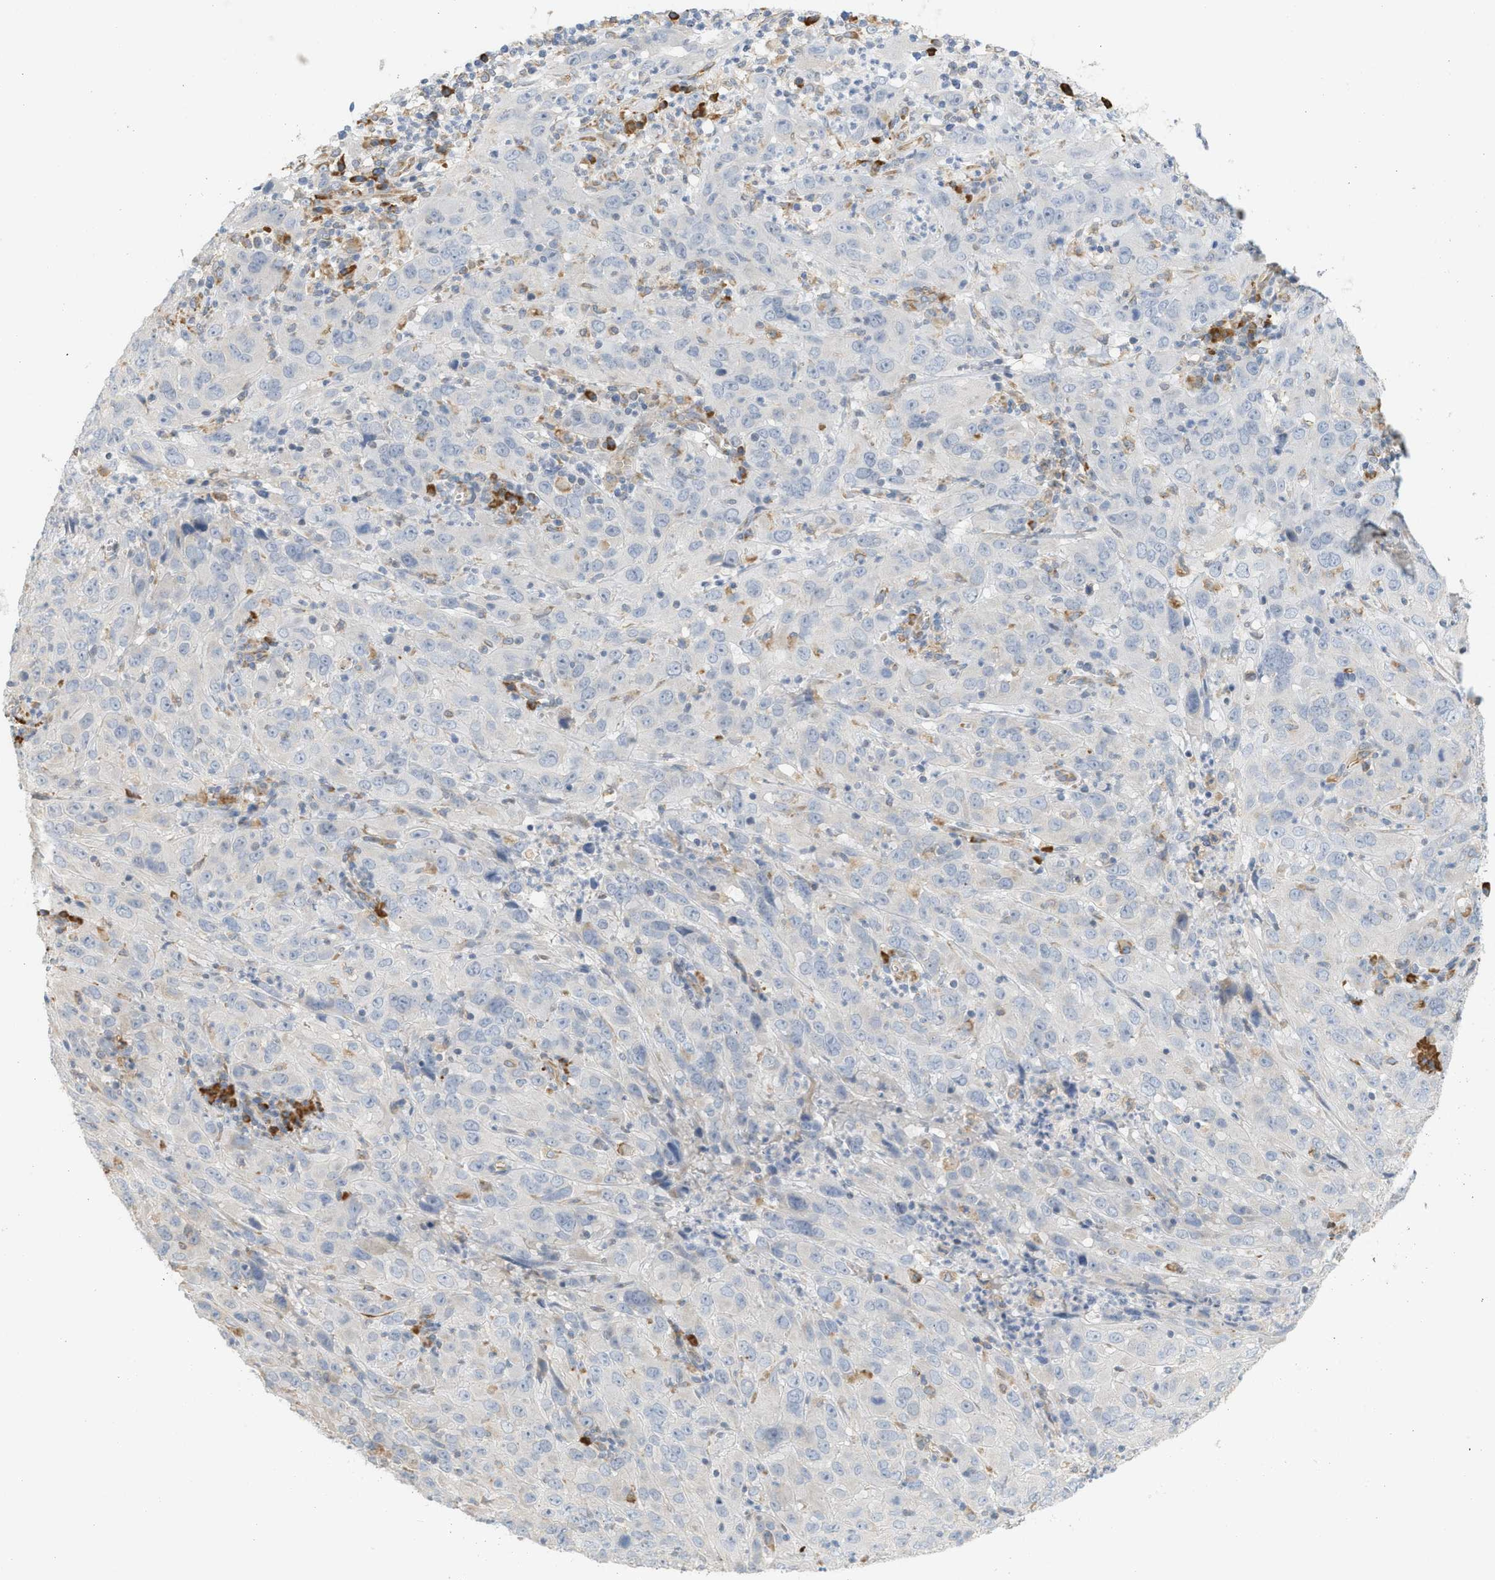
{"staining": {"intensity": "negative", "quantity": "none", "location": "none"}, "tissue": "cervical cancer", "cell_type": "Tumor cells", "image_type": "cancer", "snomed": [{"axis": "morphology", "description": "Squamous cell carcinoma, NOS"}, {"axis": "topography", "description": "Cervix"}], "caption": "This is an immunohistochemistry histopathology image of cervical cancer. There is no positivity in tumor cells.", "gene": "SVOP", "patient": {"sex": "female", "age": 32}}